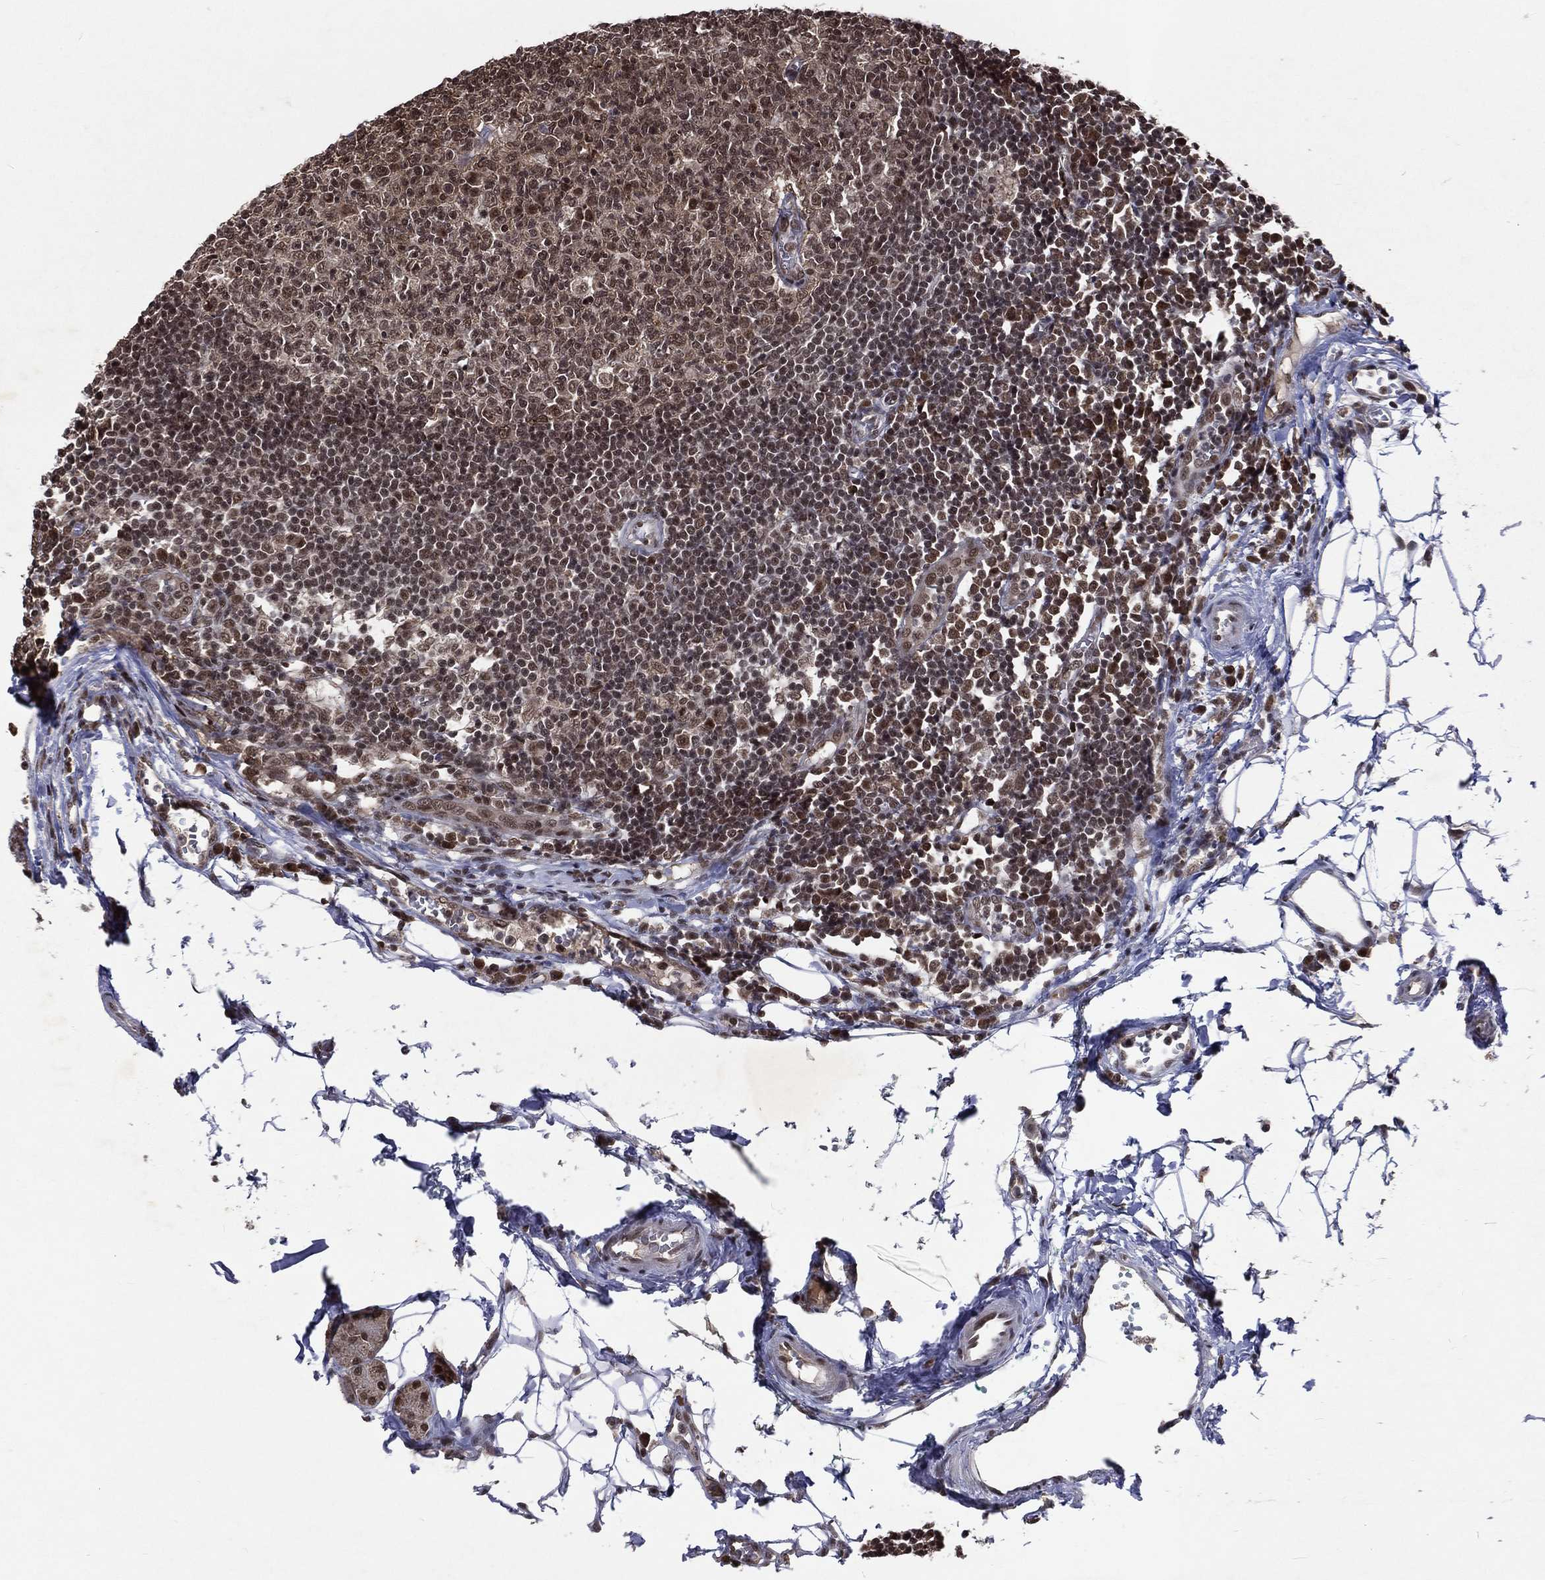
{"staining": {"intensity": "weak", "quantity": "25%-75%", "location": "nuclear"}, "tissue": "lymph node", "cell_type": "Germinal center cells", "image_type": "normal", "snomed": [{"axis": "morphology", "description": "Normal tissue, NOS"}, {"axis": "topography", "description": "Lymph node"}, {"axis": "topography", "description": "Salivary gland"}], "caption": "Weak nuclear expression is seen in approximately 25%-75% of germinal center cells in benign lymph node.", "gene": "DMAP1", "patient": {"sex": "male", "age": 83}}